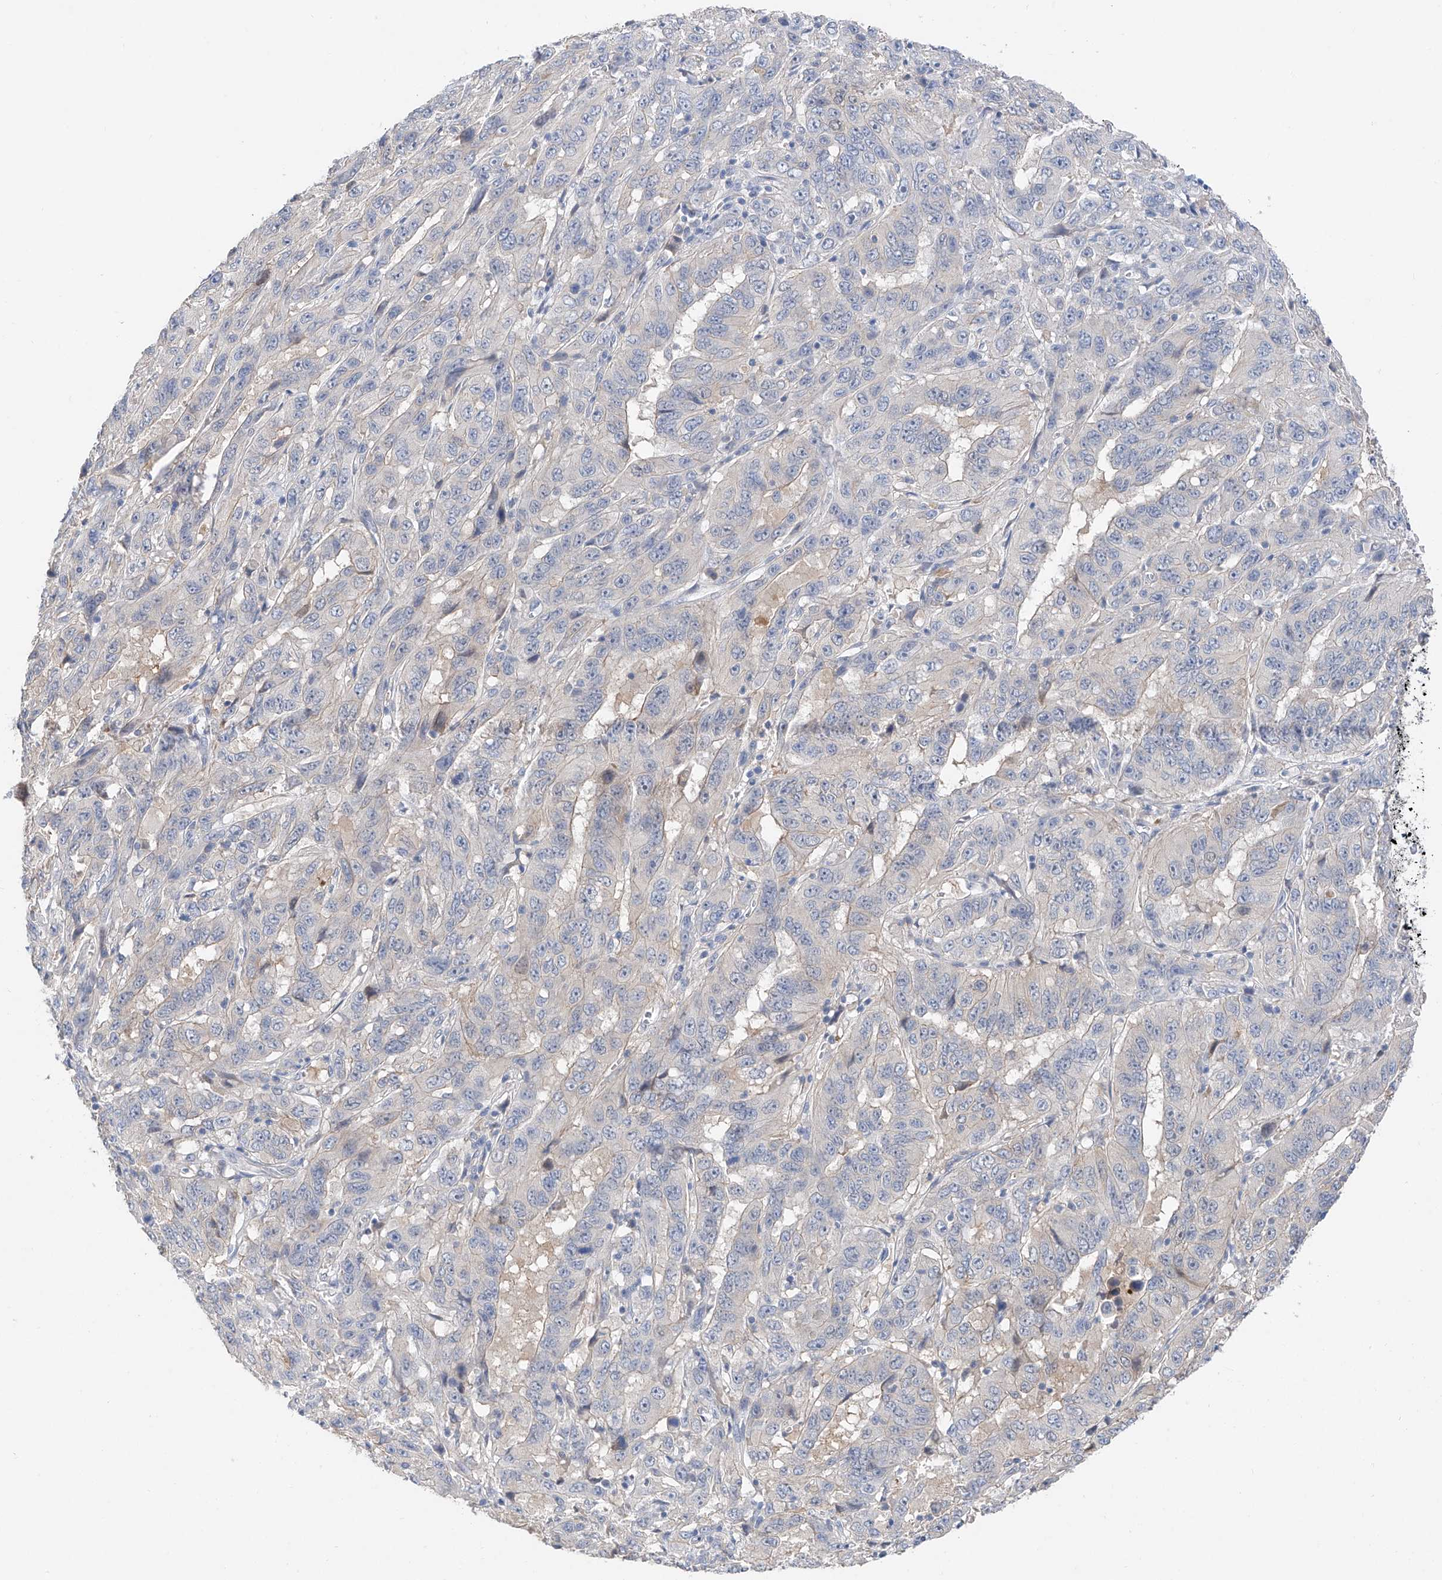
{"staining": {"intensity": "negative", "quantity": "none", "location": "none"}, "tissue": "pancreatic cancer", "cell_type": "Tumor cells", "image_type": "cancer", "snomed": [{"axis": "morphology", "description": "Adenocarcinoma, NOS"}, {"axis": "topography", "description": "Pancreas"}], "caption": "Tumor cells show no significant protein positivity in pancreatic adenocarcinoma.", "gene": "FUCA2", "patient": {"sex": "male", "age": 63}}